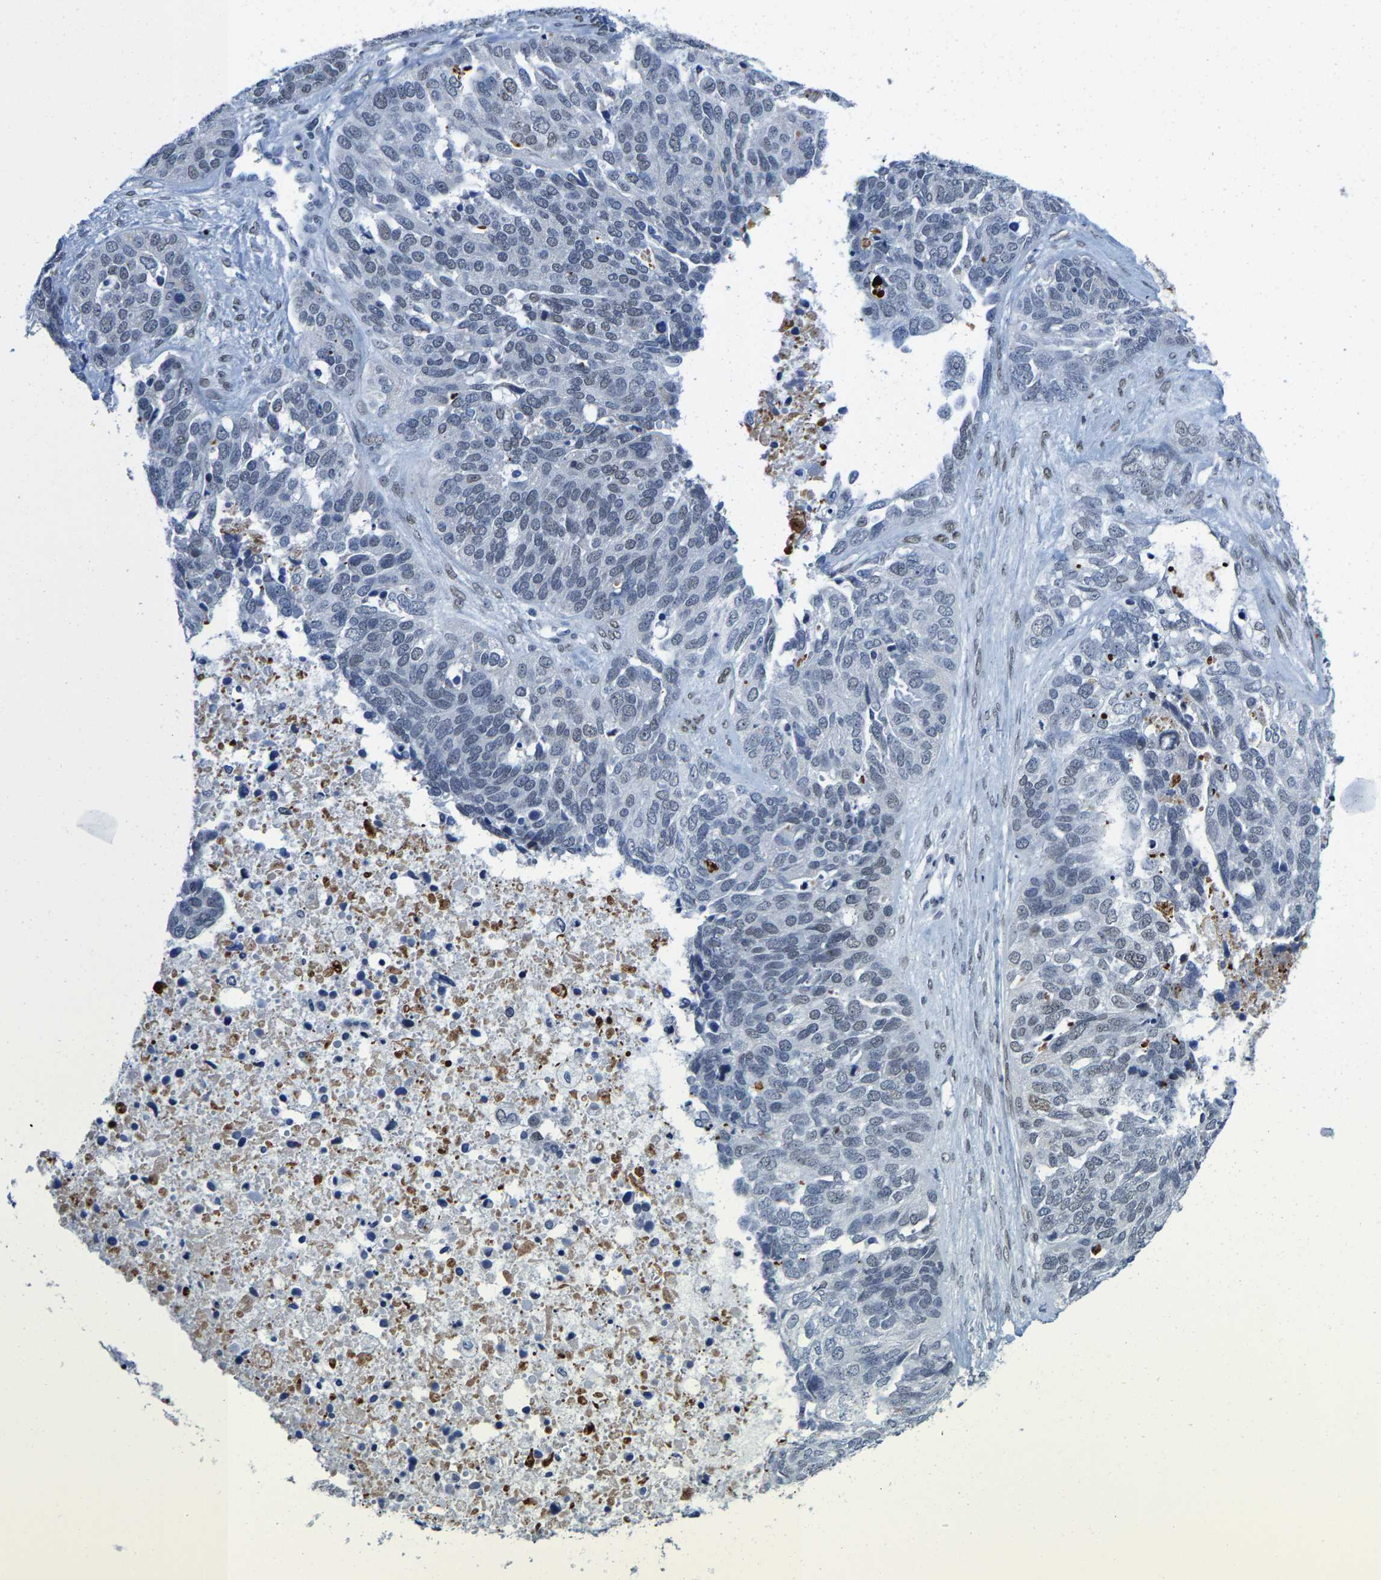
{"staining": {"intensity": "negative", "quantity": "none", "location": "none"}, "tissue": "ovarian cancer", "cell_type": "Tumor cells", "image_type": "cancer", "snomed": [{"axis": "morphology", "description": "Cystadenocarcinoma, serous, NOS"}, {"axis": "topography", "description": "Ovary"}], "caption": "Tumor cells show no significant protein staining in ovarian cancer (serous cystadenocarcinoma).", "gene": "SETD1B", "patient": {"sex": "female", "age": 44}}